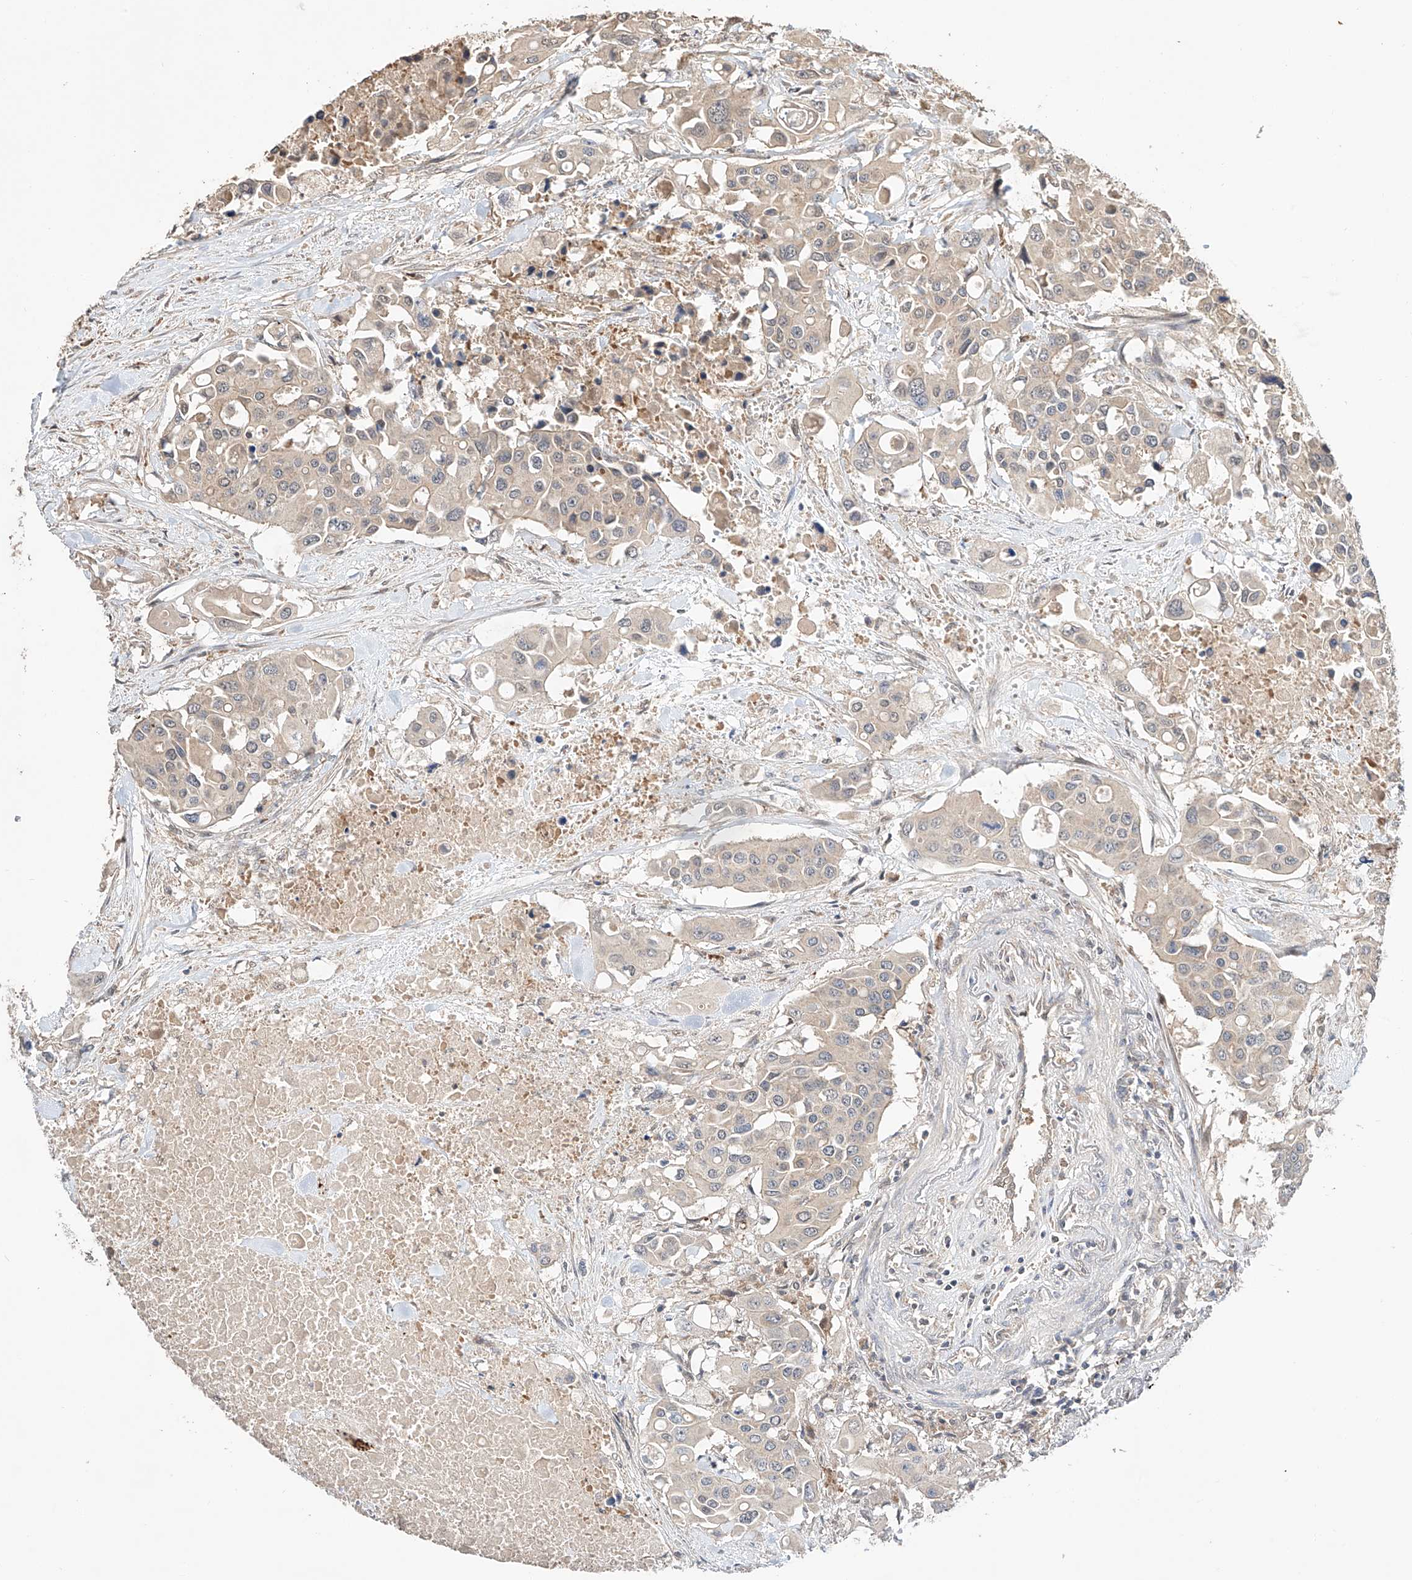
{"staining": {"intensity": "negative", "quantity": "none", "location": "none"}, "tissue": "colorectal cancer", "cell_type": "Tumor cells", "image_type": "cancer", "snomed": [{"axis": "morphology", "description": "Adenocarcinoma, NOS"}, {"axis": "topography", "description": "Colon"}], "caption": "A high-resolution histopathology image shows IHC staining of colorectal cancer, which reveals no significant positivity in tumor cells.", "gene": "ZFHX2", "patient": {"sex": "male", "age": 77}}